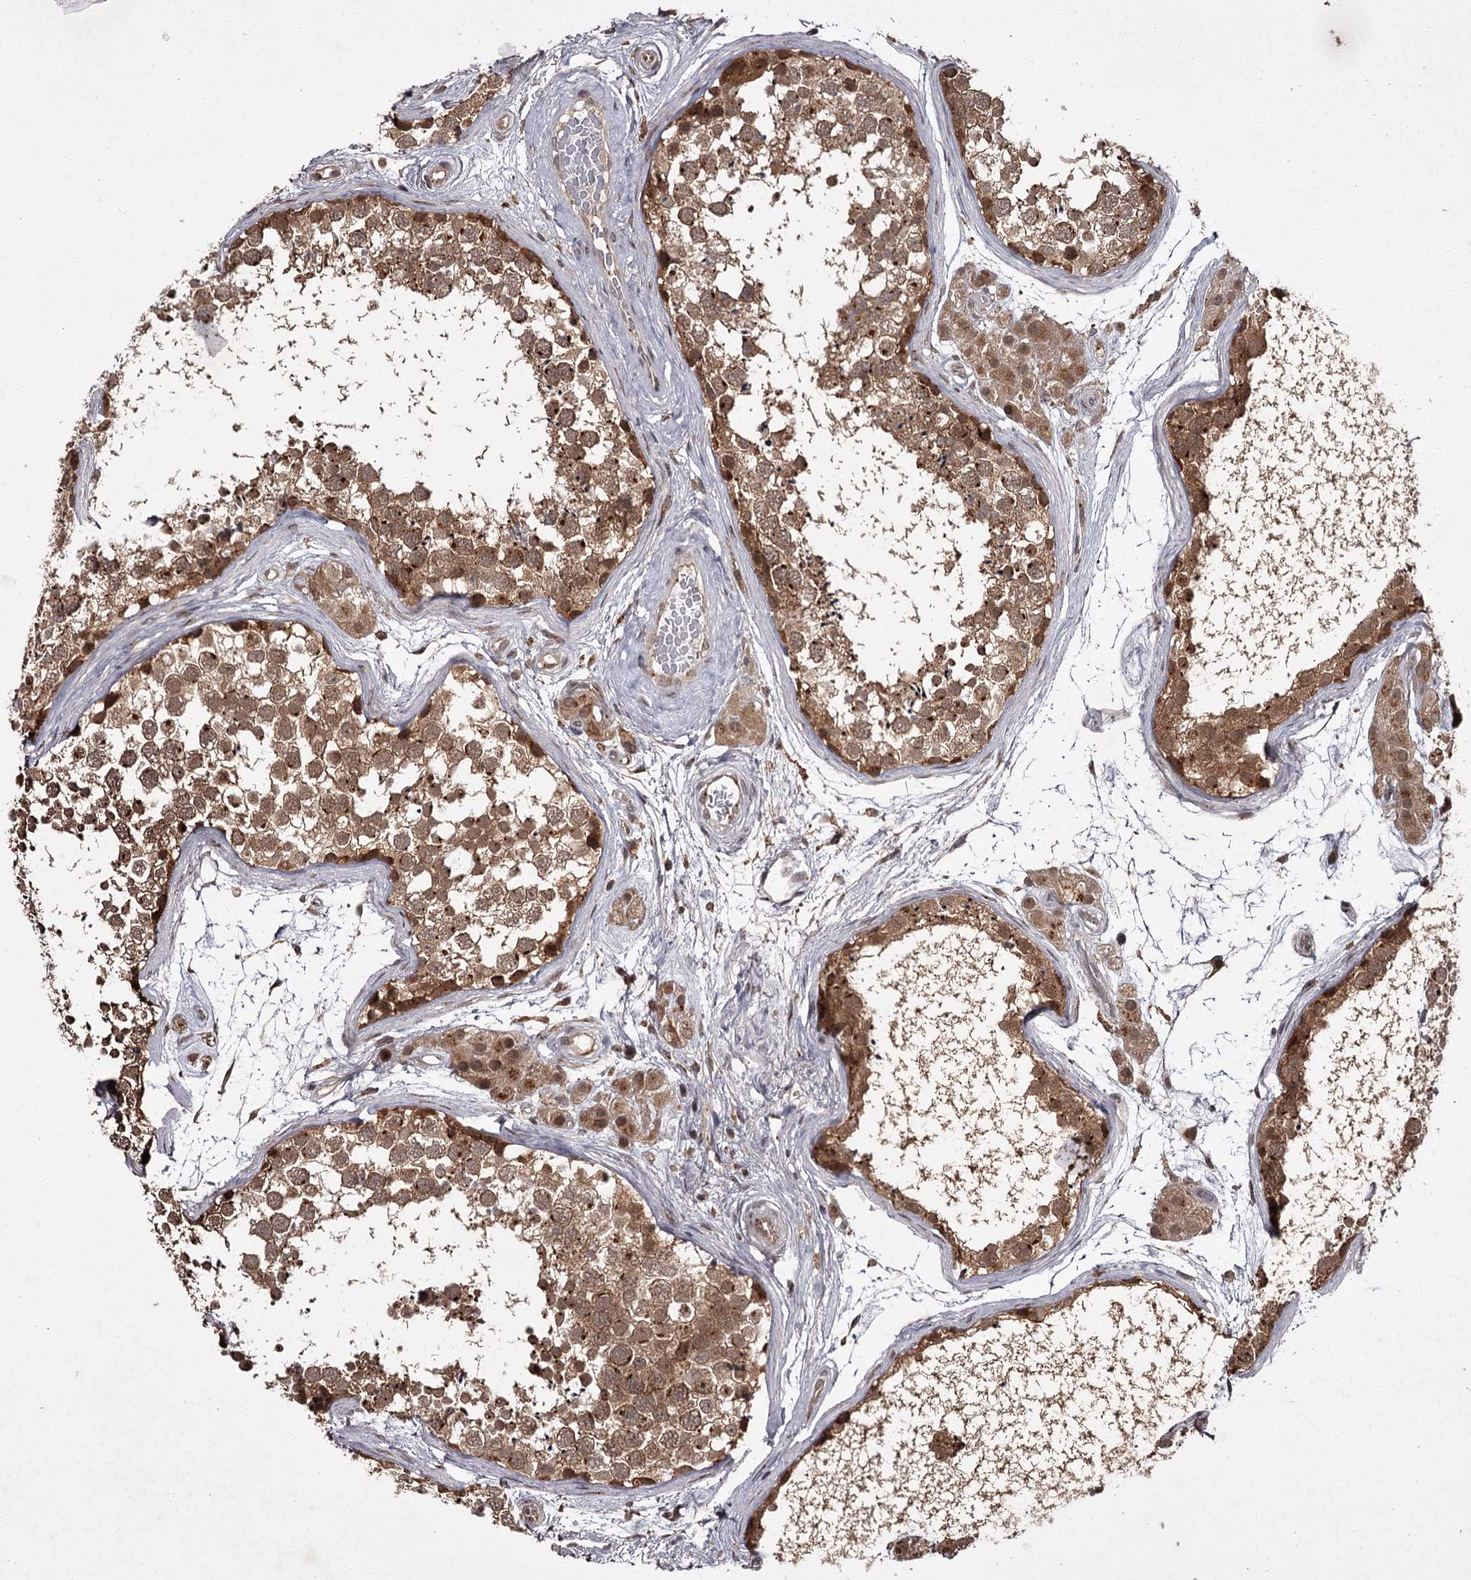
{"staining": {"intensity": "moderate", "quantity": ">75%", "location": "cytoplasmic/membranous,nuclear"}, "tissue": "testis", "cell_type": "Cells in seminiferous ducts", "image_type": "normal", "snomed": [{"axis": "morphology", "description": "Normal tissue, NOS"}, {"axis": "topography", "description": "Testis"}], "caption": "Immunohistochemical staining of benign testis reveals medium levels of moderate cytoplasmic/membranous,nuclear expression in approximately >75% of cells in seminiferous ducts.", "gene": "TBC1D23", "patient": {"sex": "male", "age": 56}}